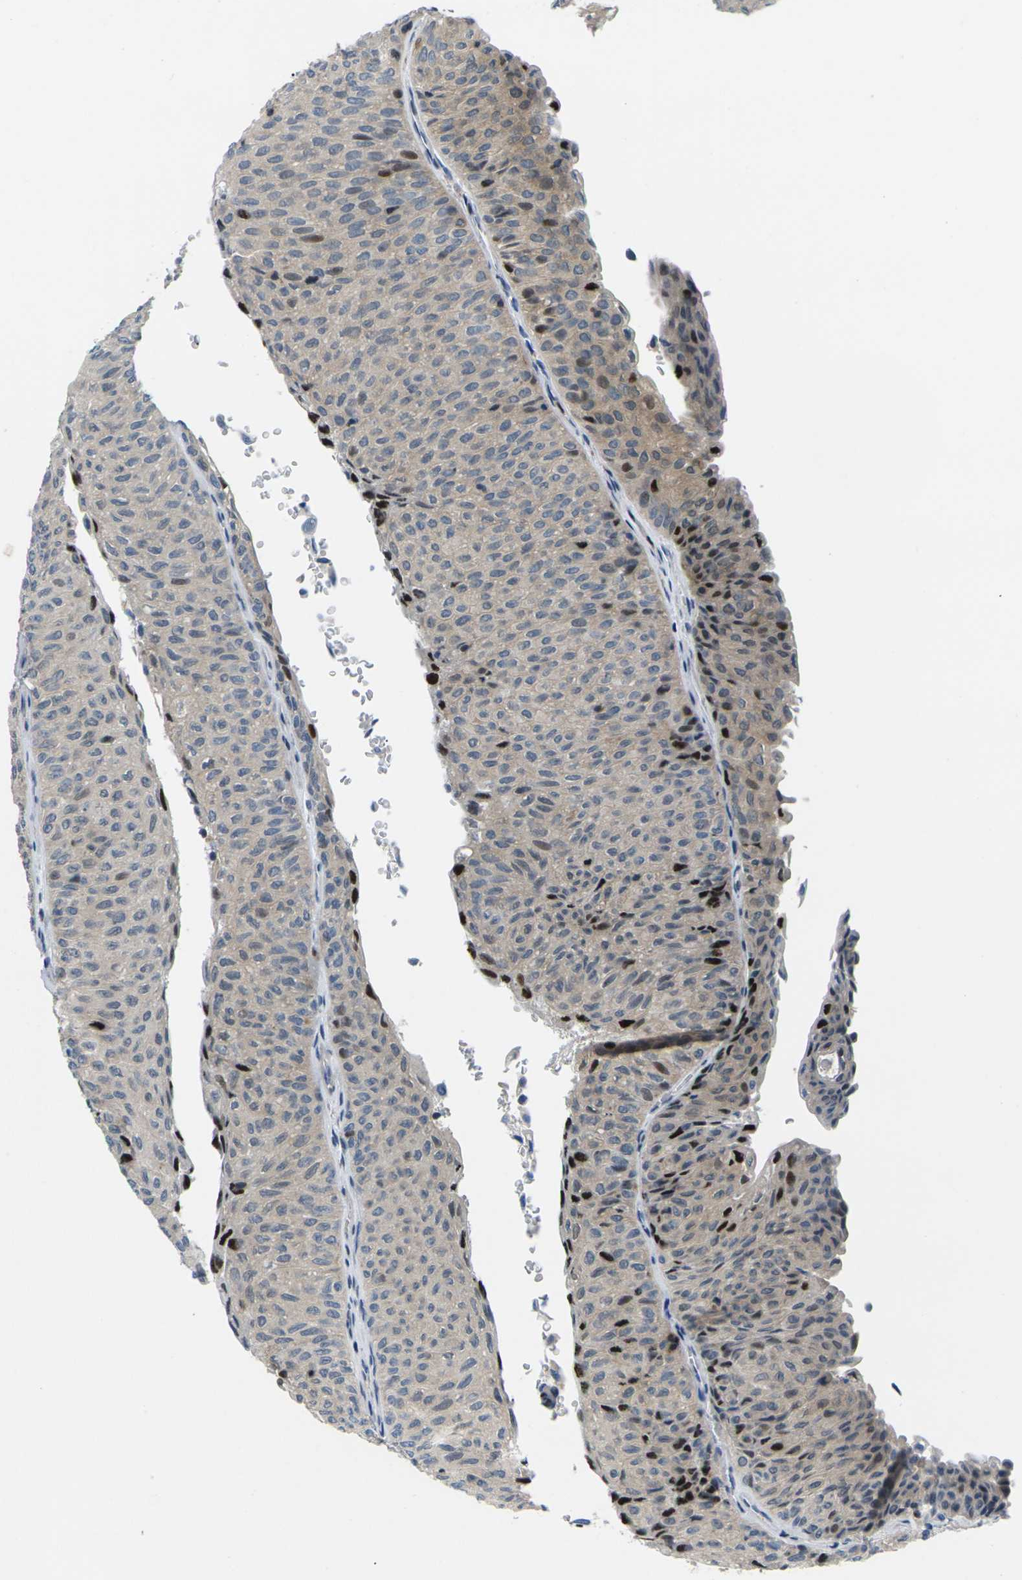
{"staining": {"intensity": "strong", "quantity": "<25%", "location": "cytoplasmic/membranous,nuclear"}, "tissue": "urothelial cancer", "cell_type": "Tumor cells", "image_type": "cancer", "snomed": [{"axis": "morphology", "description": "Urothelial carcinoma, Low grade"}, {"axis": "topography", "description": "Urinary bladder"}], "caption": "IHC of human urothelial carcinoma (low-grade) reveals medium levels of strong cytoplasmic/membranous and nuclear expression in about <25% of tumor cells. (brown staining indicates protein expression, while blue staining denotes nuclei).", "gene": "RPS6KA3", "patient": {"sex": "male", "age": 78}}